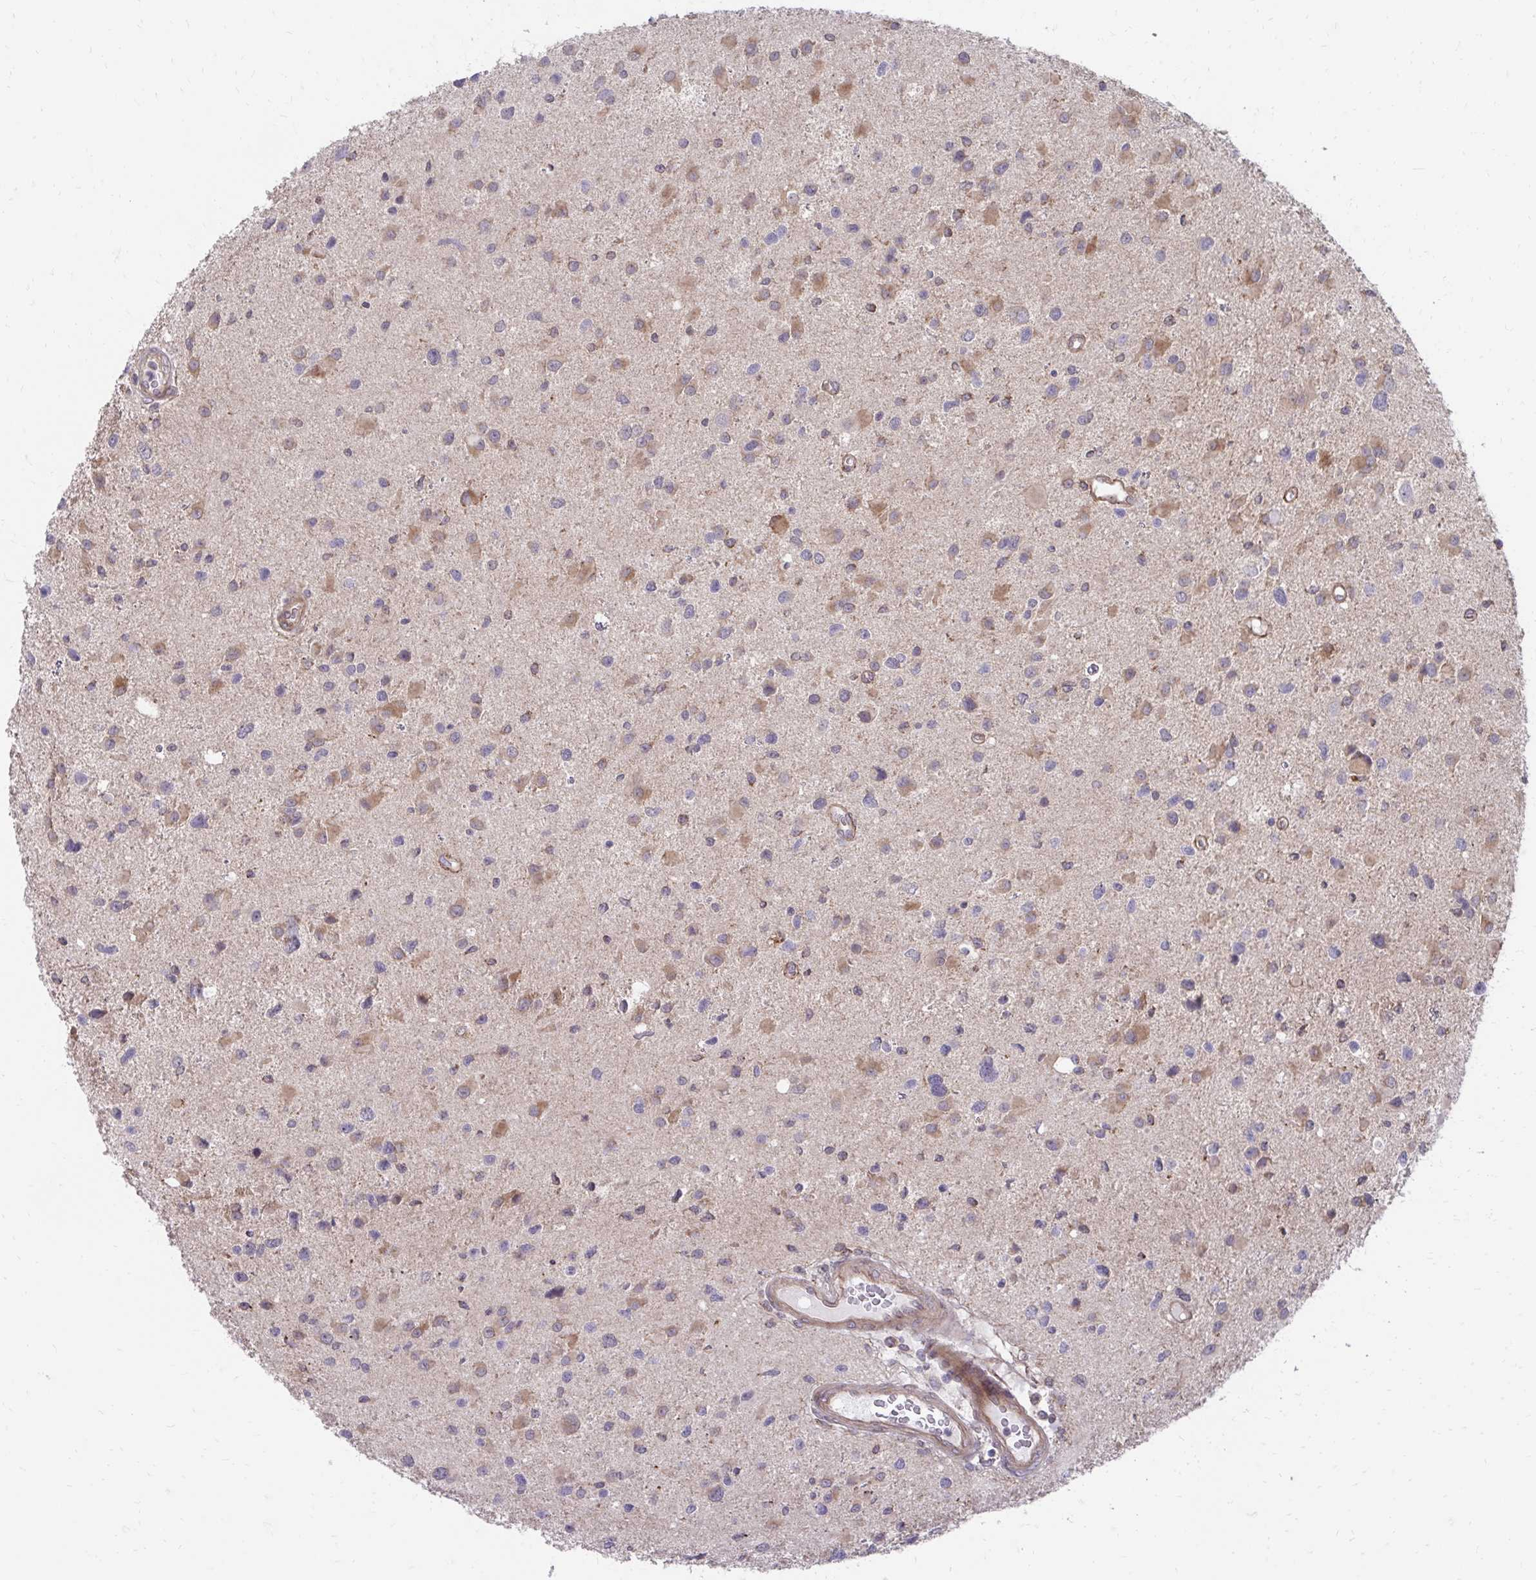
{"staining": {"intensity": "weak", "quantity": "25%-75%", "location": "cytoplasmic/membranous"}, "tissue": "glioma", "cell_type": "Tumor cells", "image_type": "cancer", "snomed": [{"axis": "morphology", "description": "Glioma, malignant, Low grade"}, {"axis": "topography", "description": "Brain"}], "caption": "Protein expression by immunohistochemistry shows weak cytoplasmic/membranous expression in about 25%-75% of tumor cells in malignant glioma (low-grade).", "gene": "ITPR2", "patient": {"sex": "female", "age": 32}}